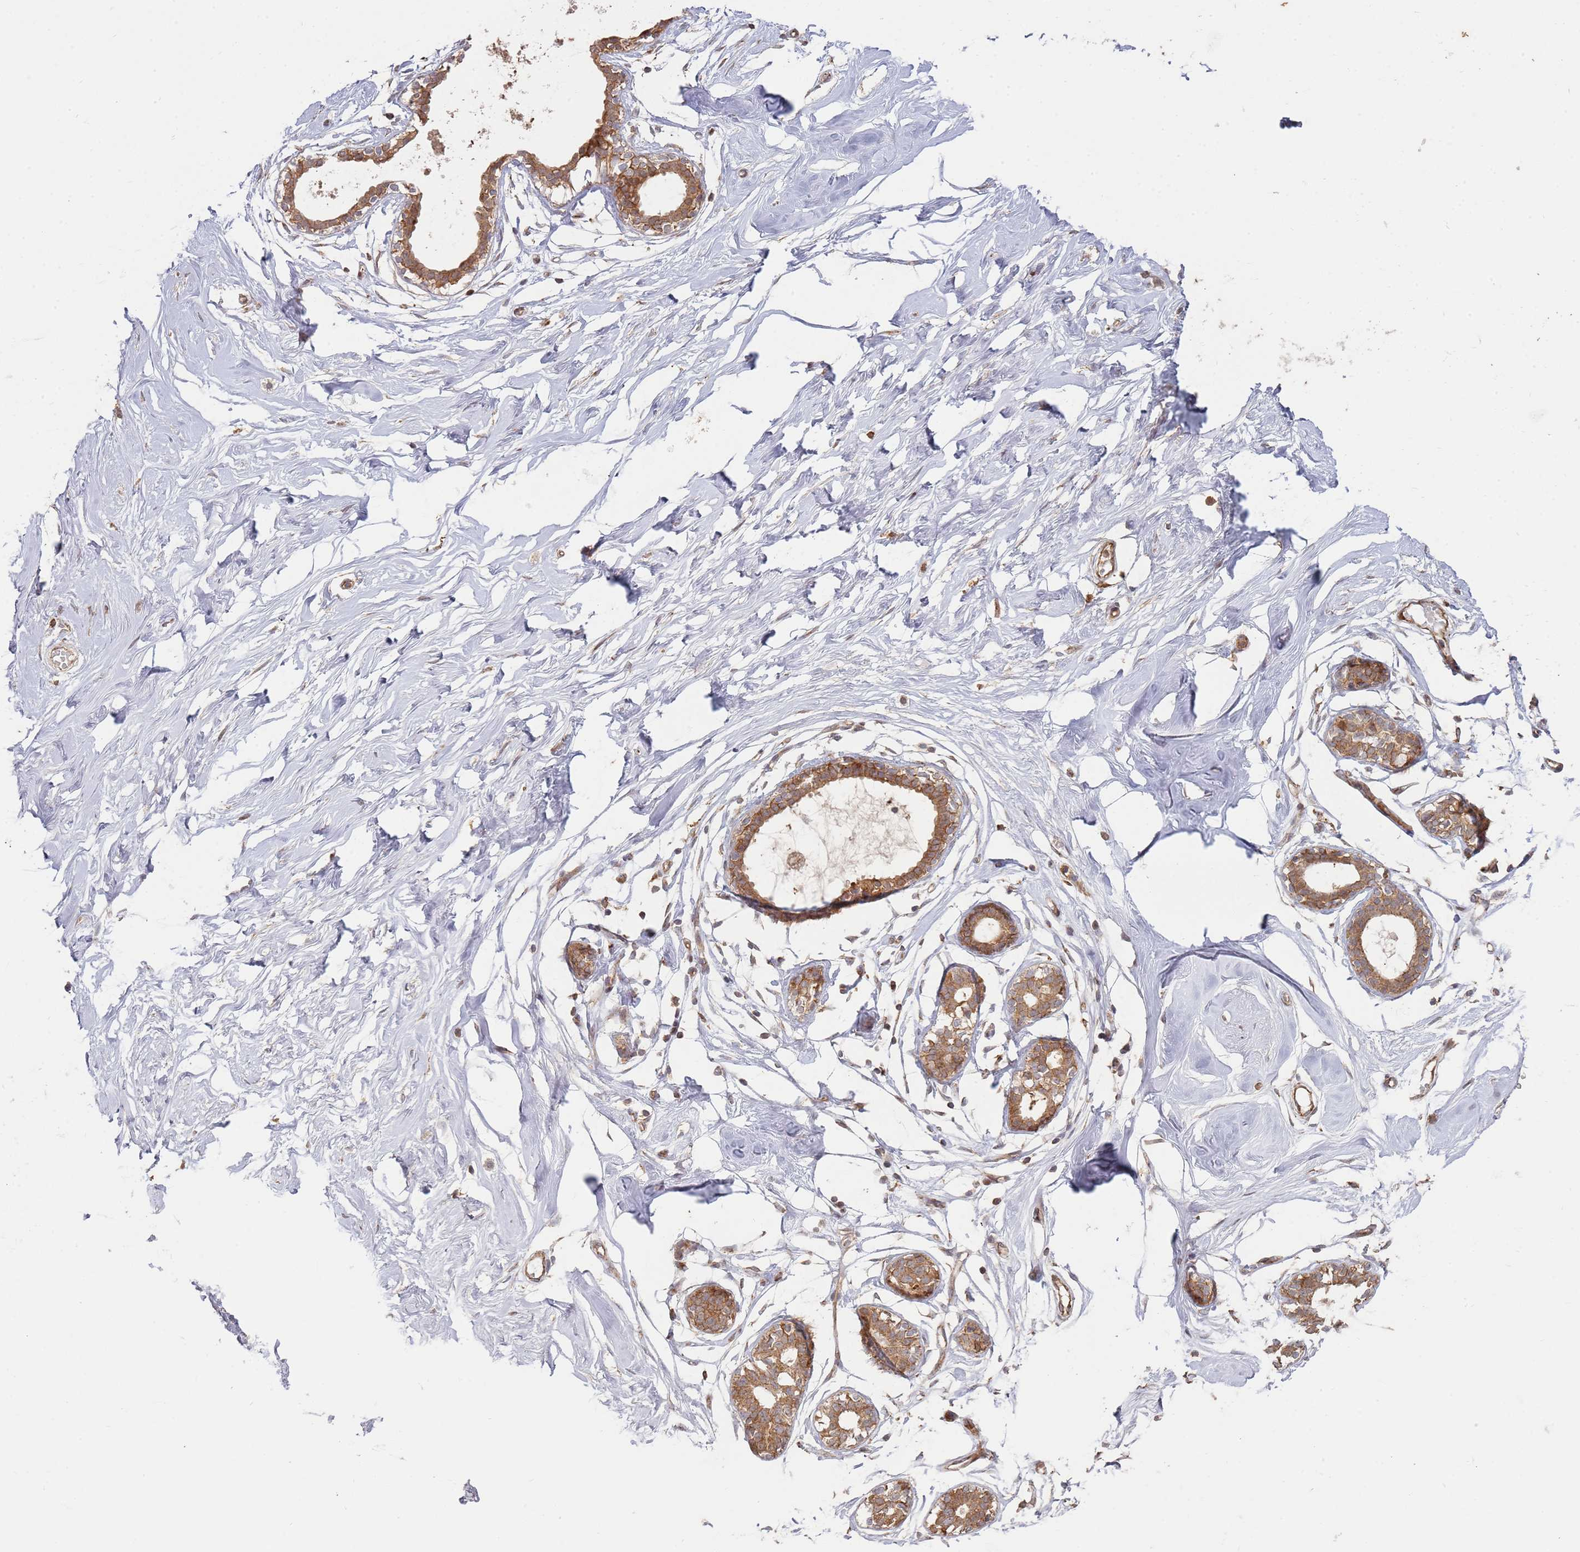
{"staining": {"intensity": "moderate", "quantity": ">75%", "location": "cytoplasmic/membranous"}, "tissue": "breast", "cell_type": "Adipocytes", "image_type": "normal", "snomed": [{"axis": "morphology", "description": "Normal tissue, NOS"}, {"axis": "morphology", "description": "Adenoma, NOS"}, {"axis": "topography", "description": "Breast"}], "caption": "Protein expression analysis of benign breast shows moderate cytoplasmic/membranous positivity in about >75% of adipocytes.", "gene": "MPEG1", "patient": {"sex": "female", "age": 23}}